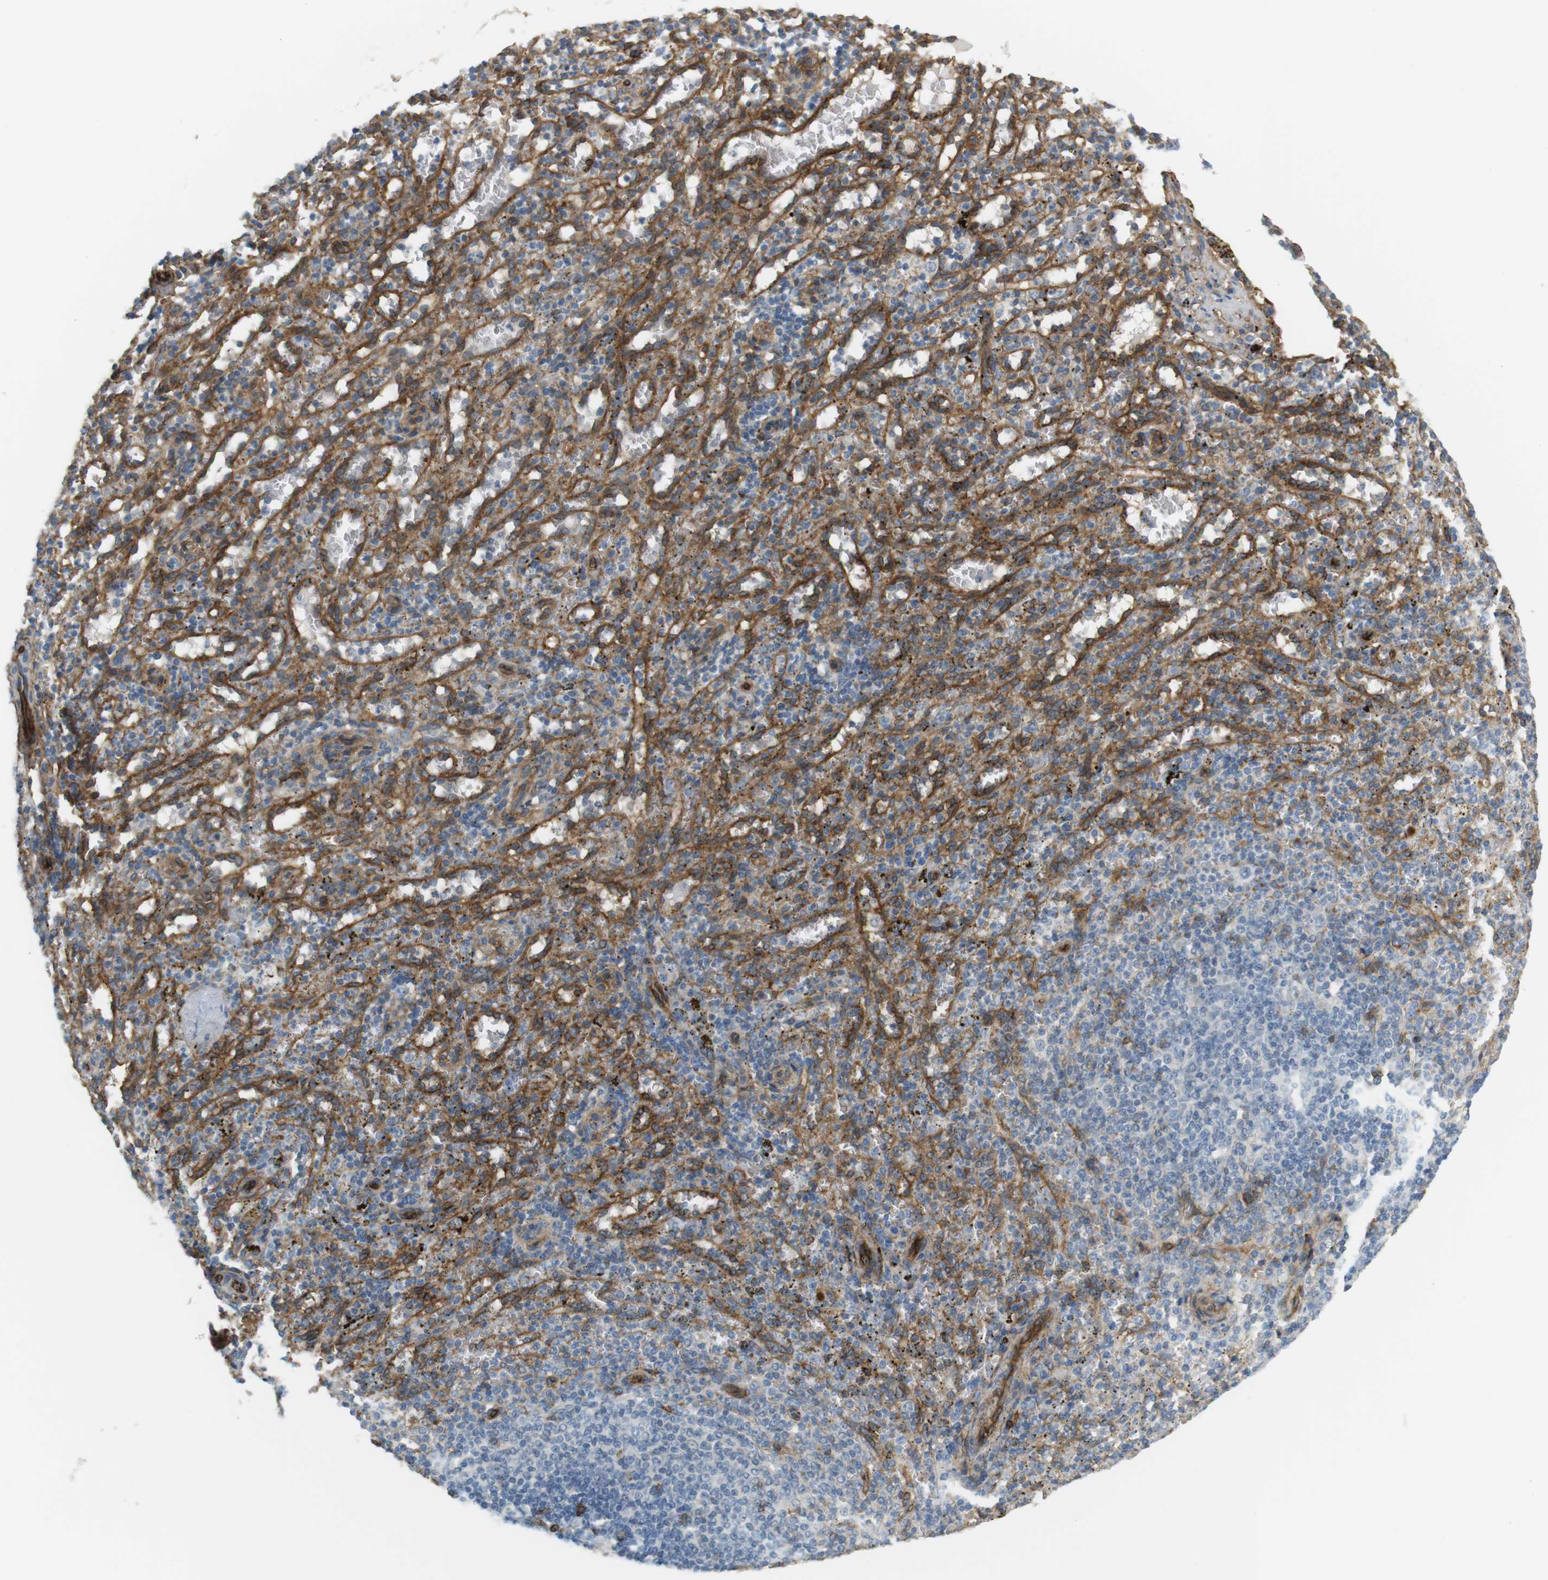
{"staining": {"intensity": "moderate", "quantity": "25%-75%", "location": "cytoplasmic/membranous"}, "tissue": "spleen", "cell_type": "Cells in red pulp", "image_type": "normal", "snomed": [{"axis": "morphology", "description": "Normal tissue, NOS"}, {"axis": "topography", "description": "Spleen"}], "caption": "Immunohistochemistry (DAB) staining of benign spleen reveals moderate cytoplasmic/membranous protein staining in approximately 25%-75% of cells in red pulp. The staining was performed using DAB, with brown indicating positive protein expression. Nuclei are stained blue with hematoxylin.", "gene": "F2R", "patient": {"sex": "female", "age": 10}}